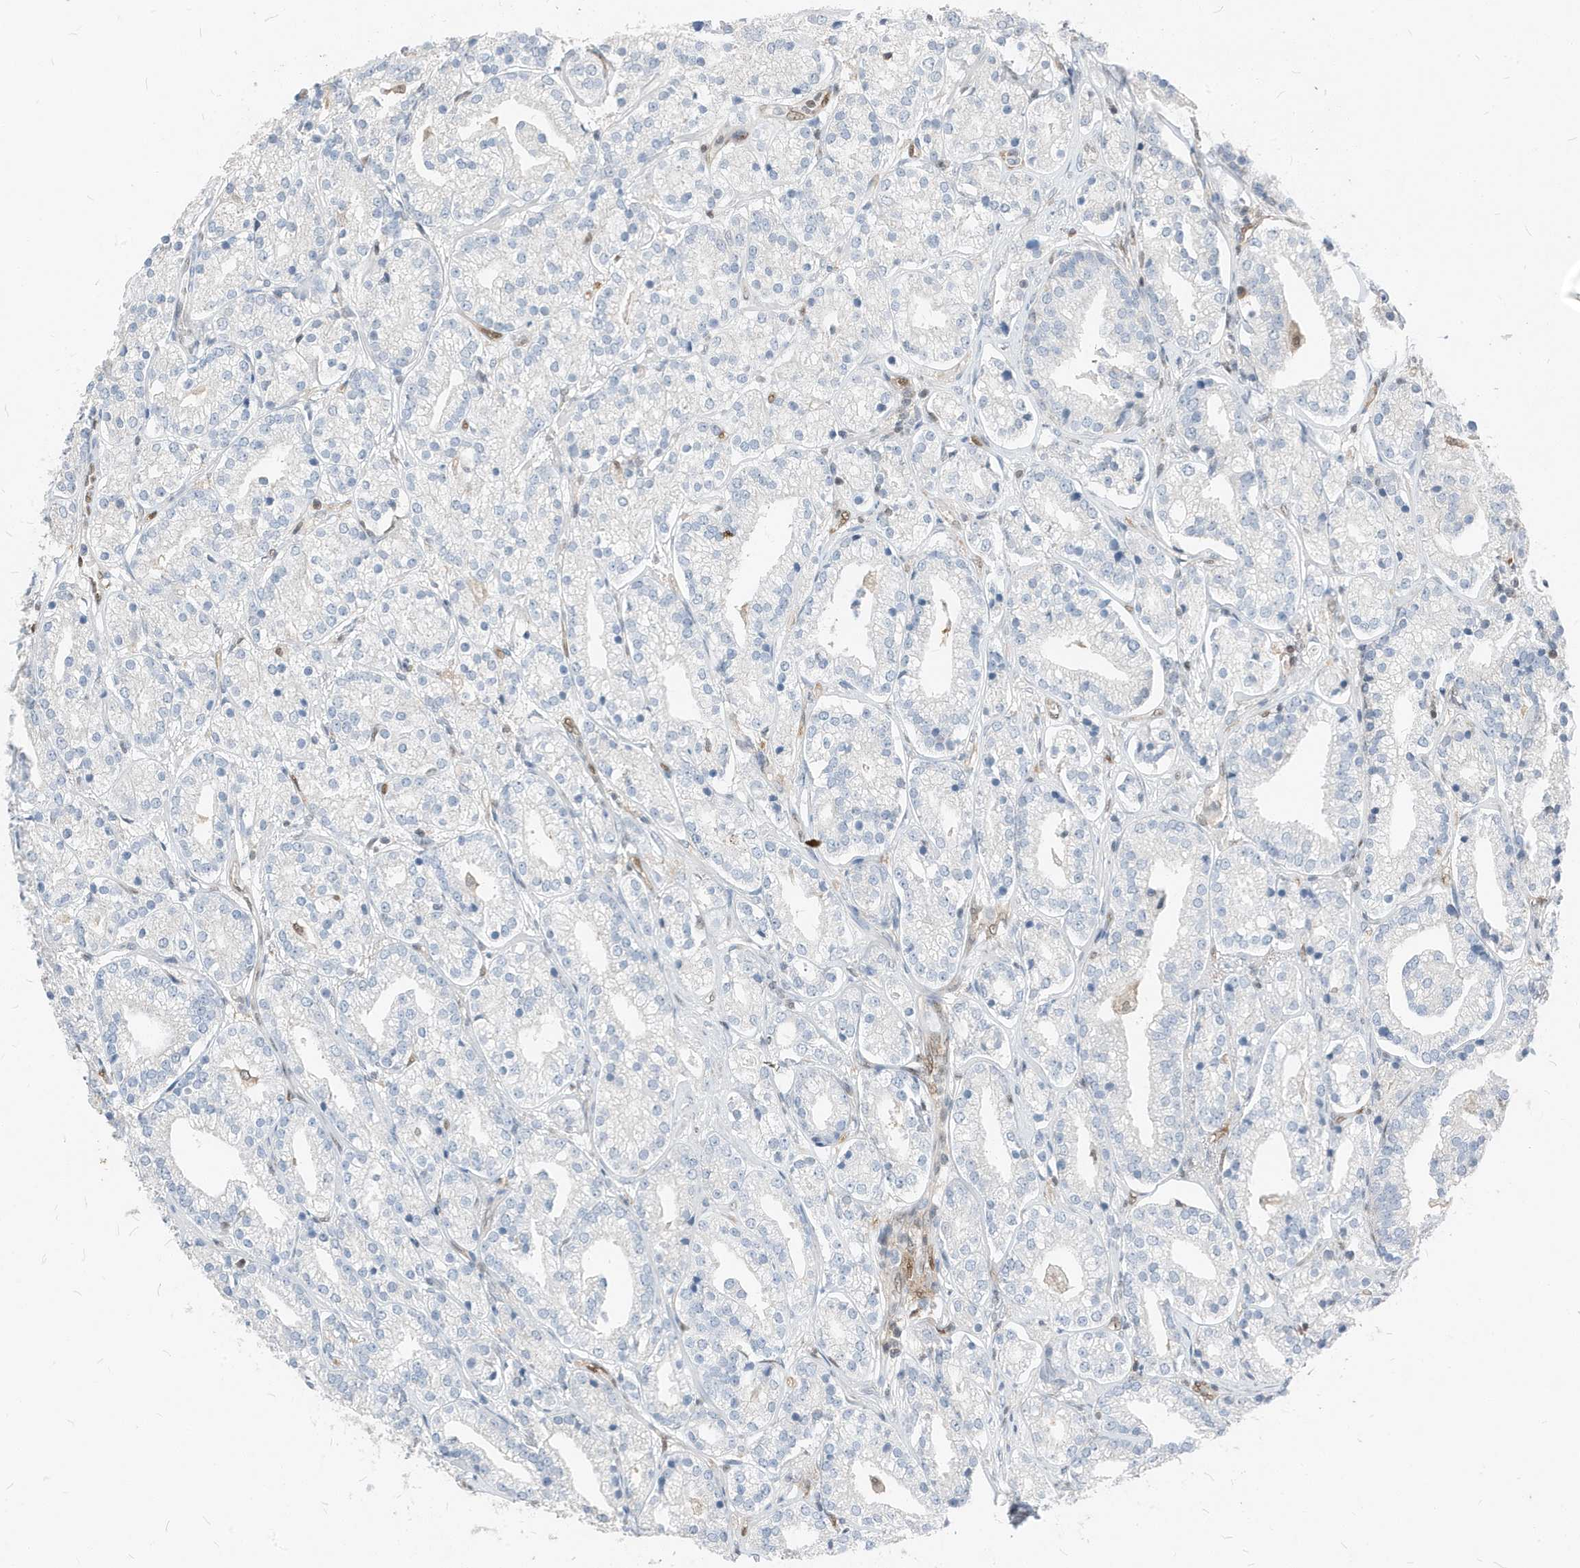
{"staining": {"intensity": "negative", "quantity": "none", "location": "none"}, "tissue": "prostate cancer", "cell_type": "Tumor cells", "image_type": "cancer", "snomed": [{"axis": "morphology", "description": "Adenocarcinoma, High grade"}, {"axis": "topography", "description": "Prostate"}], "caption": "Histopathology image shows no significant protein expression in tumor cells of prostate adenocarcinoma (high-grade).", "gene": "NCOA7", "patient": {"sex": "male", "age": 69}}